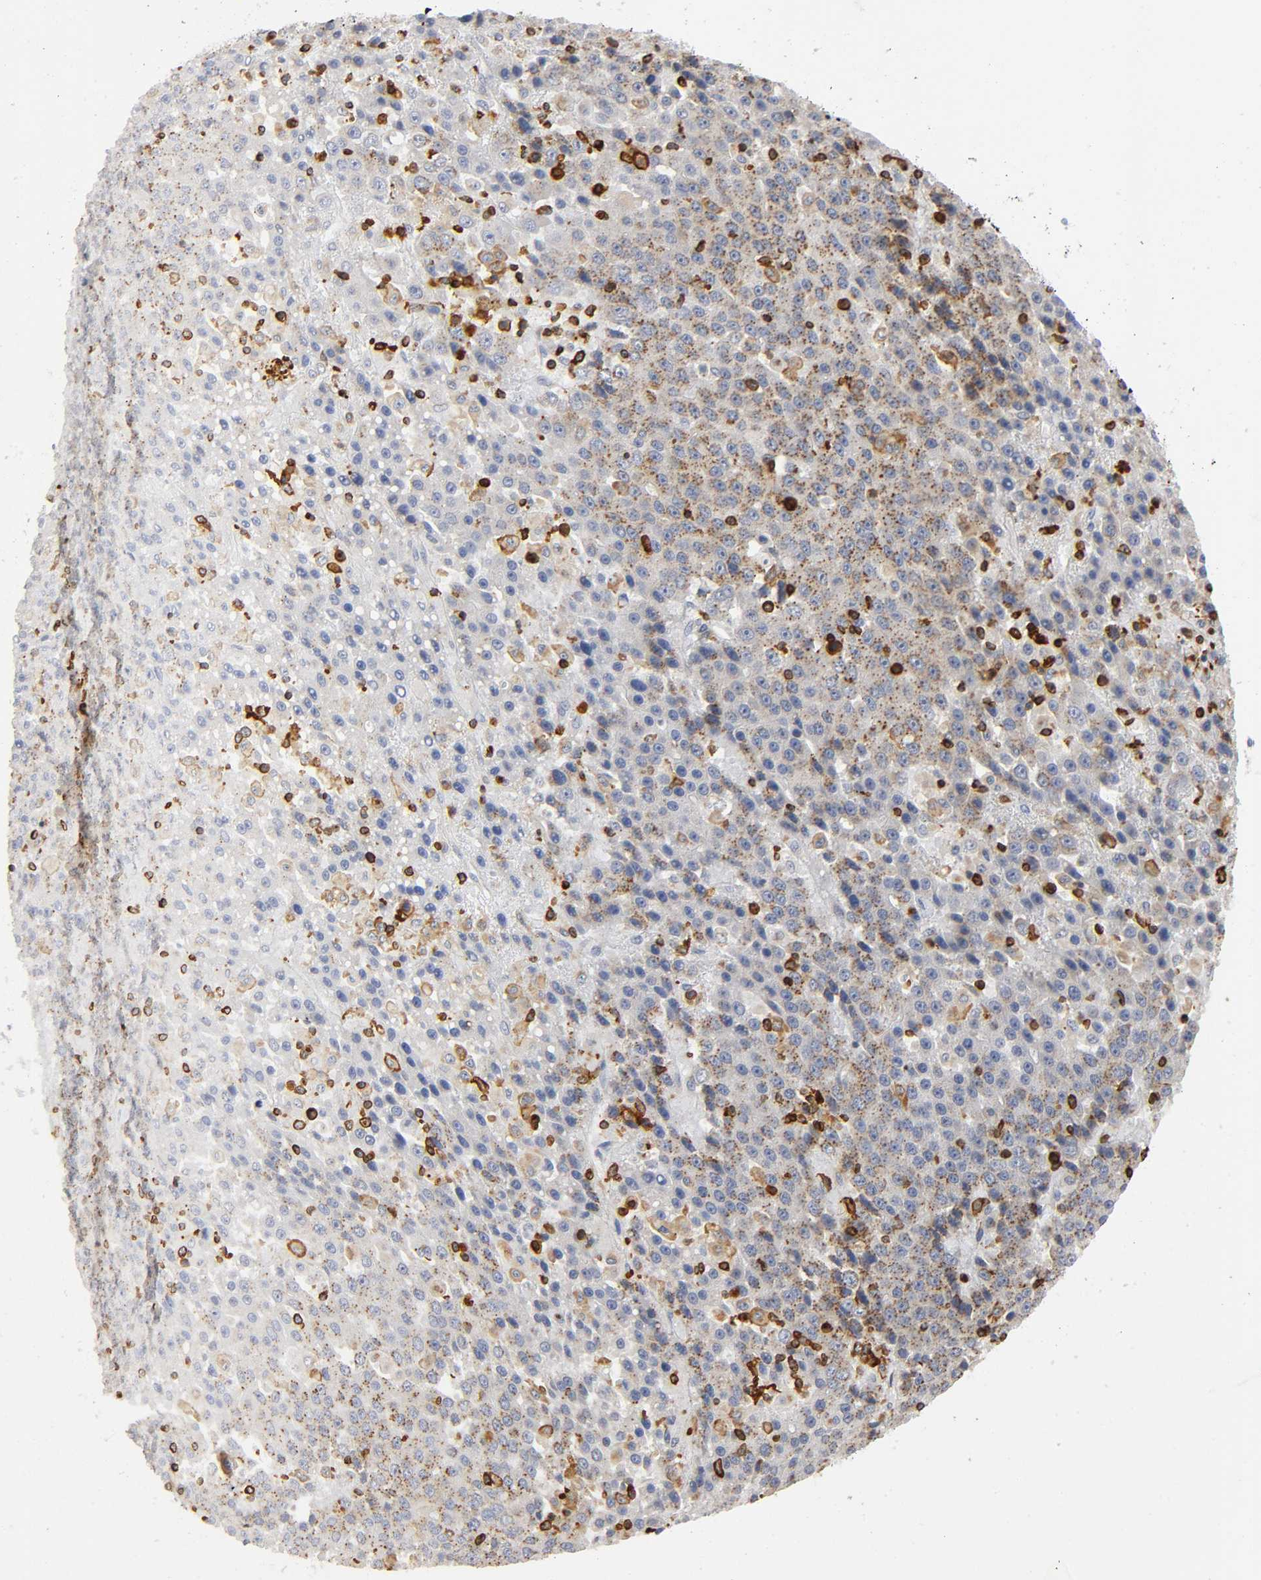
{"staining": {"intensity": "moderate", "quantity": ">75%", "location": "cytoplasmic/membranous"}, "tissue": "liver cancer", "cell_type": "Tumor cells", "image_type": "cancer", "snomed": [{"axis": "morphology", "description": "Carcinoma, Hepatocellular, NOS"}, {"axis": "topography", "description": "Liver"}], "caption": "A brown stain labels moderate cytoplasmic/membranous staining of a protein in liver cancer tumor cells.", "gene": "CAPN10", "patient": {"sex": "female", "age": 53}}